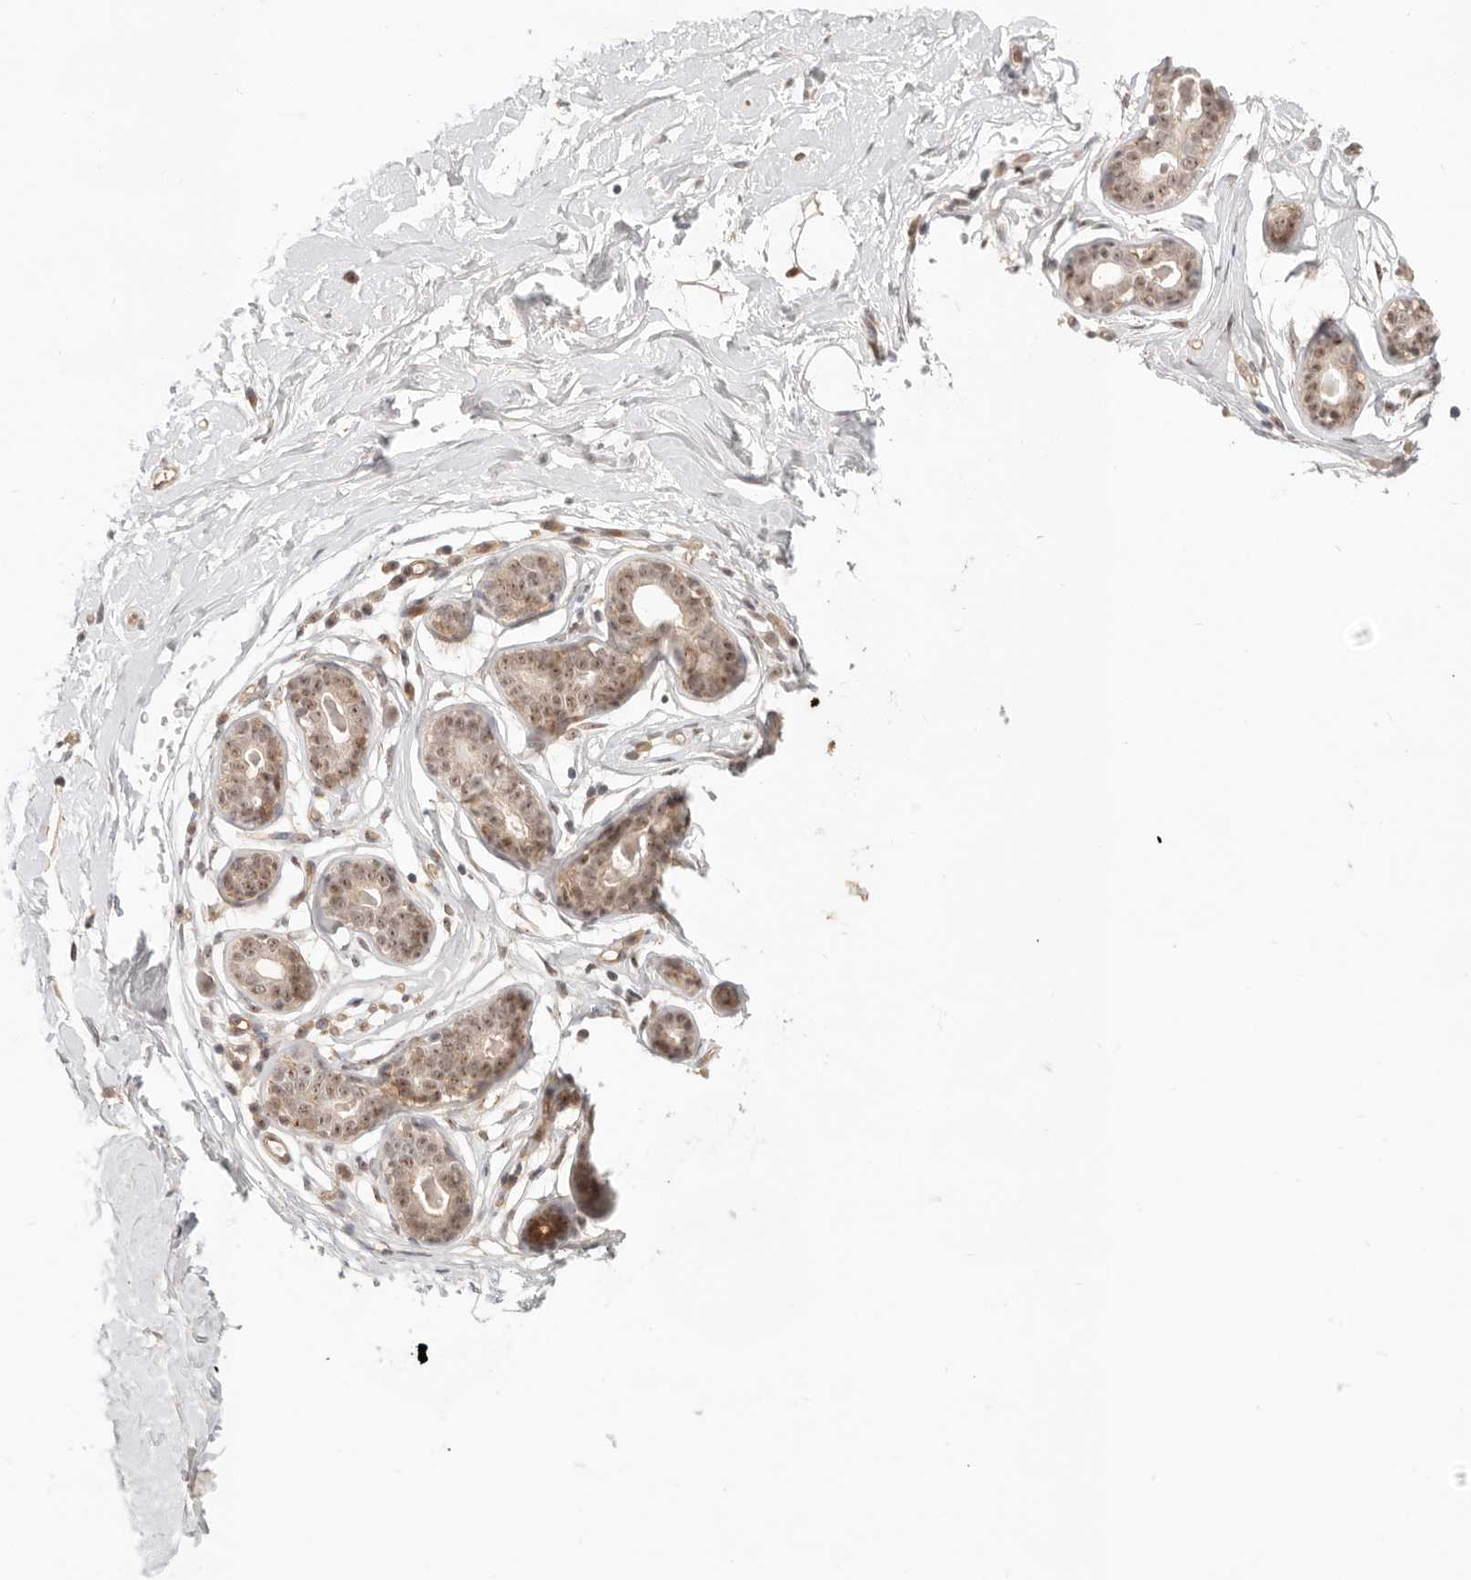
{"staining": {"intensity": "moderate", "quantity": ">75%", "location": "nuclear"}, "tissue": "breast", "cell_type": "Adipocytes", "image_type": "normal", "snomed": [{"axis": "morphology", "description": "Normal tissue, NOS"}, {"axis": "morphology", "description": "Adenoma, NOS"}, {"axis": "topography", "description": "Breast"}], "caption": "Breast stained with IHC exhibits moderate nuclear expression in approximately >75% of adipocytes. The staining was performed using DAB (3,3'-diaminobenzidine) to visualize the protein expression in brown, while the nuclei were stained in blue with hematoxylin (Magnification: 20x).", "gene": "HEXD", "patient": {"sex": "female", "age": 23}}